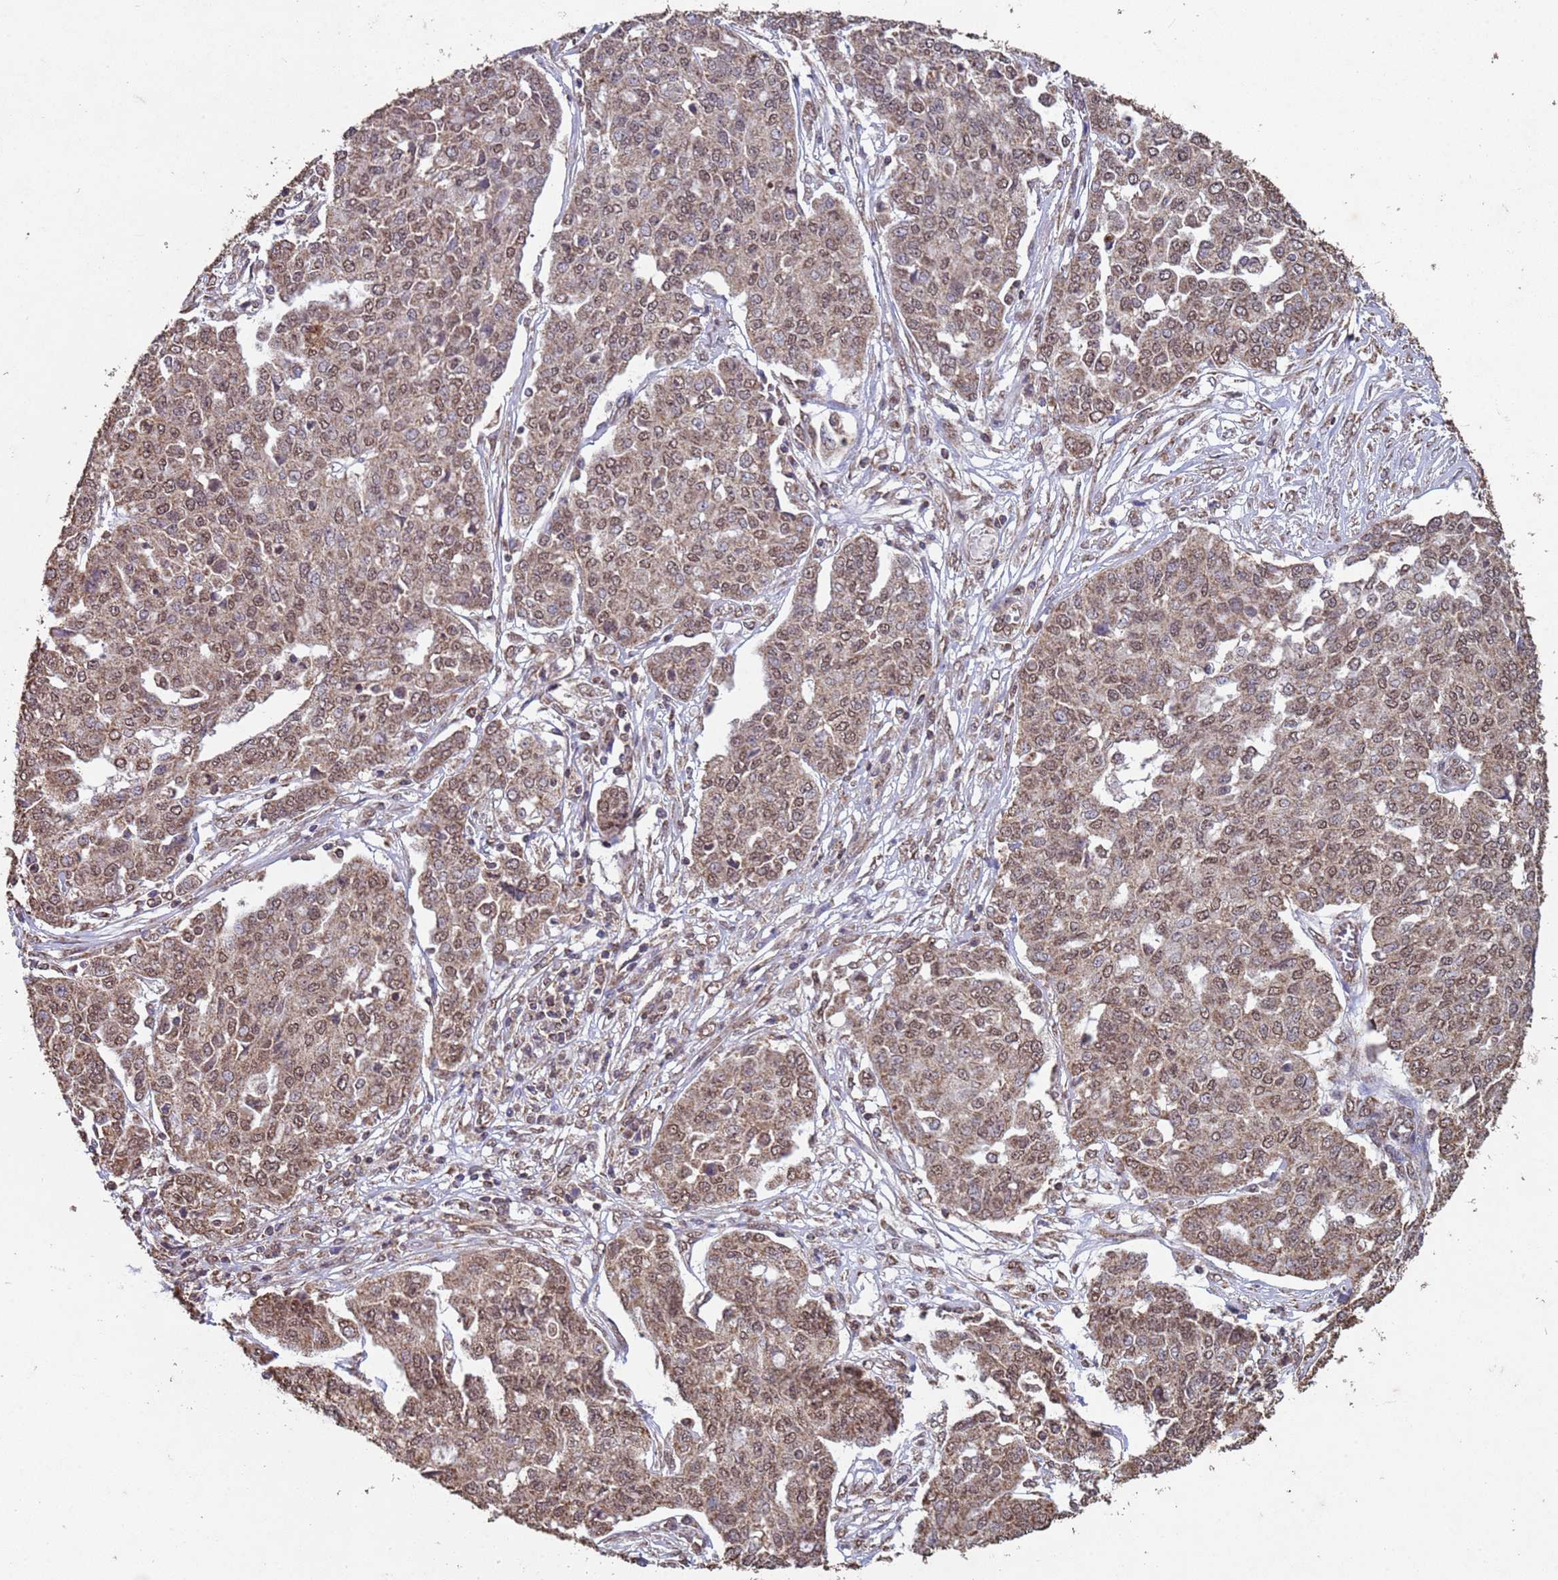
{"staining": {"intensity": "moderate", "quantity": ">75%", "location": "cytoplasmic/membranous,nuclear"}, "tissue": "ovarian cancer", "cell_type": "Tumor cells", "image_type": "cancer", "snomed": [{"axis": "morphology", "description": "Cystadenocarcinoma, serous, NOS"}, {"axis": "topography", "description": "Soft tissue"}, {"axis": "topography", "description": "Ovary"}], "caption": "A high-resolution histopathology image shows IHC staining of ovarian cancer (serous cystadenocarcinoma), which displays moderate cytoplasmic/membranous and nuclear positivity in about >75% of tumor cells.", "gene": "HDAC10", "patient": {"sex": "female", "age": 57}}